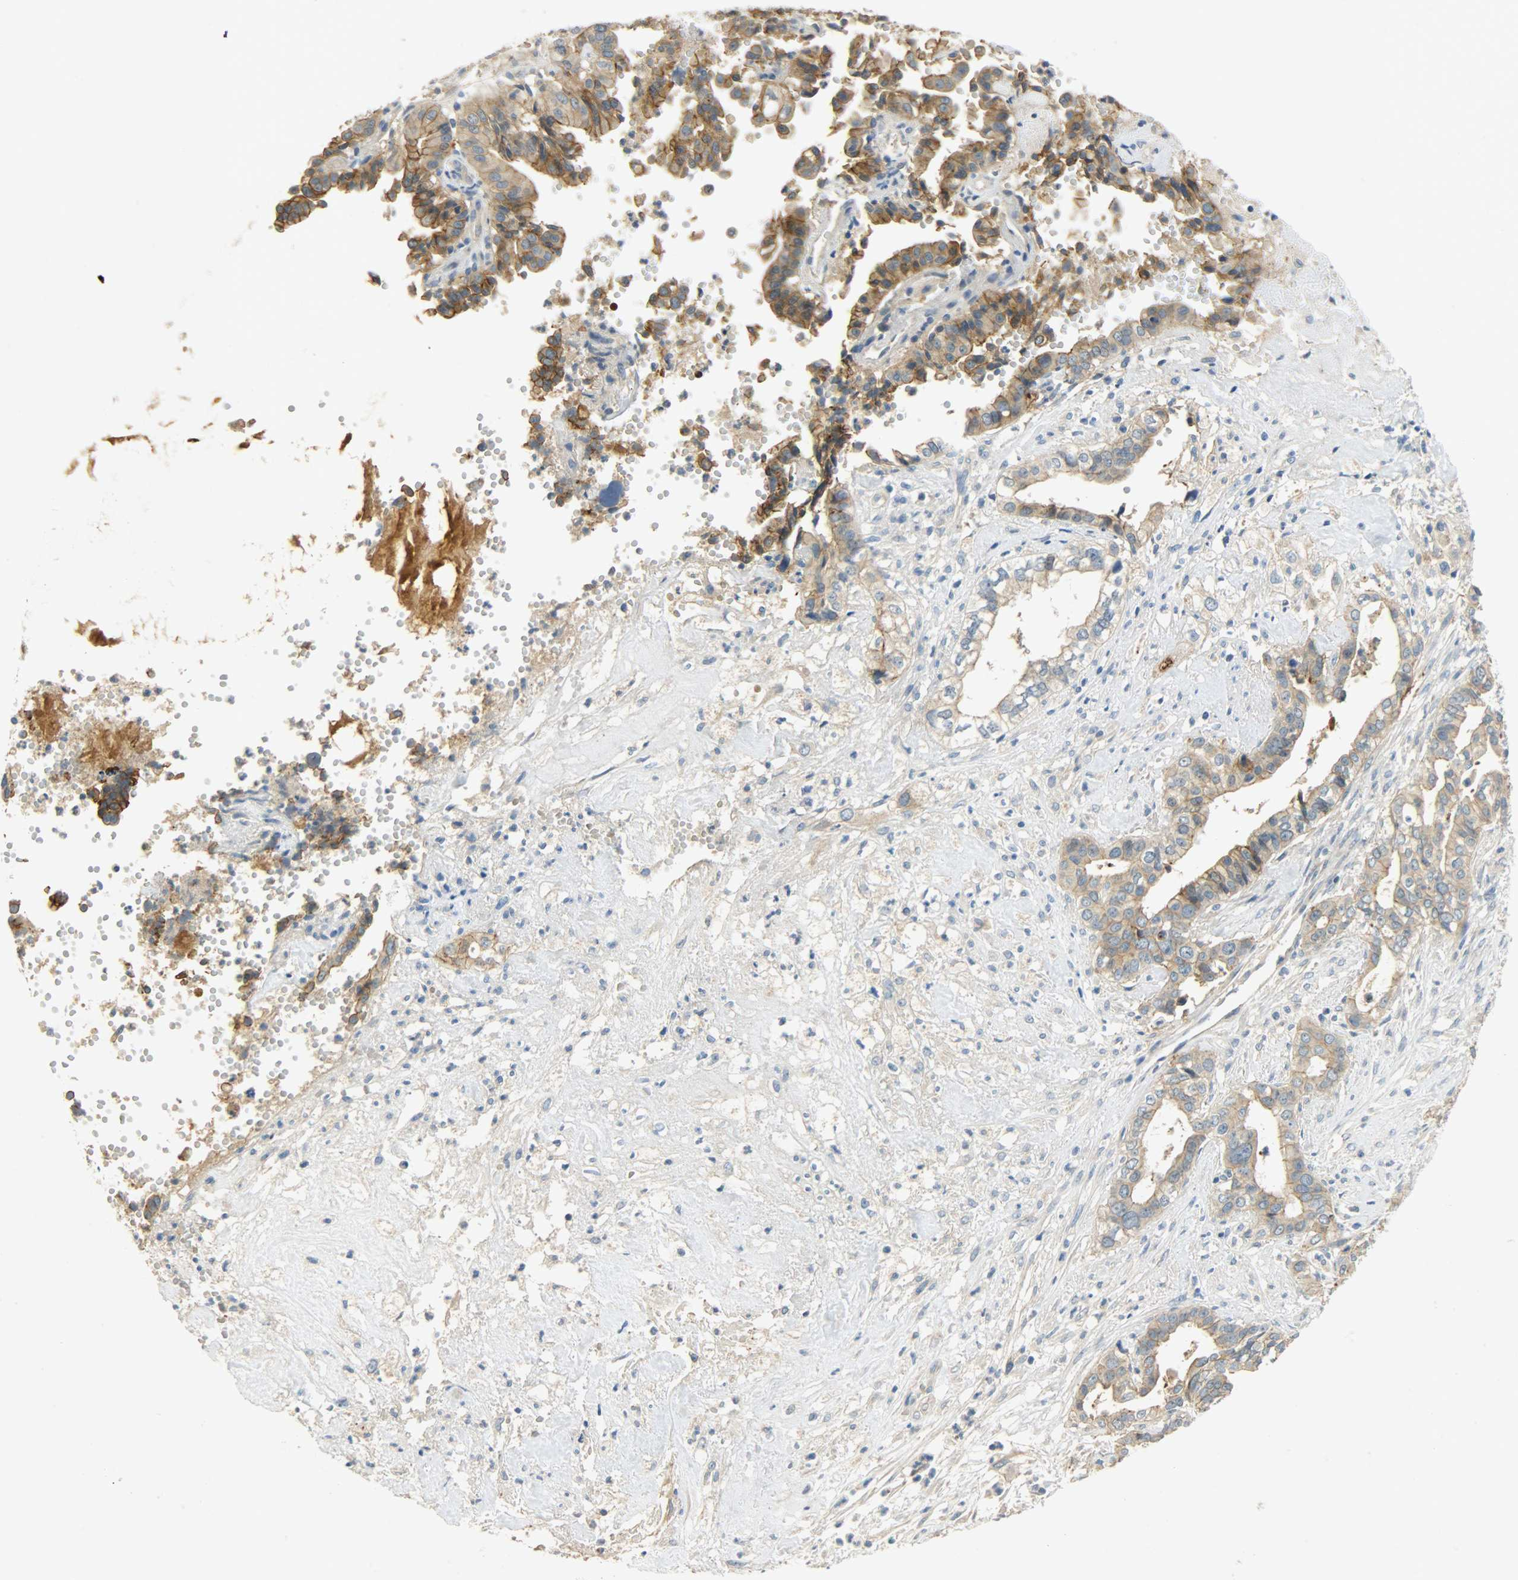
{"staining": {"intensity": "strong", "quantity": ">75%", "location": "cytoplasmic/membranous"}, "tissue": "liver cancer", "cell_type": "Tumor cells", "image_type": "cancer", "snomed": [{"axis": "morphology", "description": "Cholangiocarcinoma"}, {"axis": "topography", "description": "Liver"}], "caption": "A photomicrograph of human liver cholangiocarcinoma stained for a protein exhibits strong cytoplasmic/membranous brown staining in tumor cells. The protein is stained brown, and the nuclei are stained in blue (DAB (3,3'-diaminobenzidine) IHC with brightfield microscopy, high magnification).", "gene": "DSG2", "patient": {"sex": "female", "age": 61}}